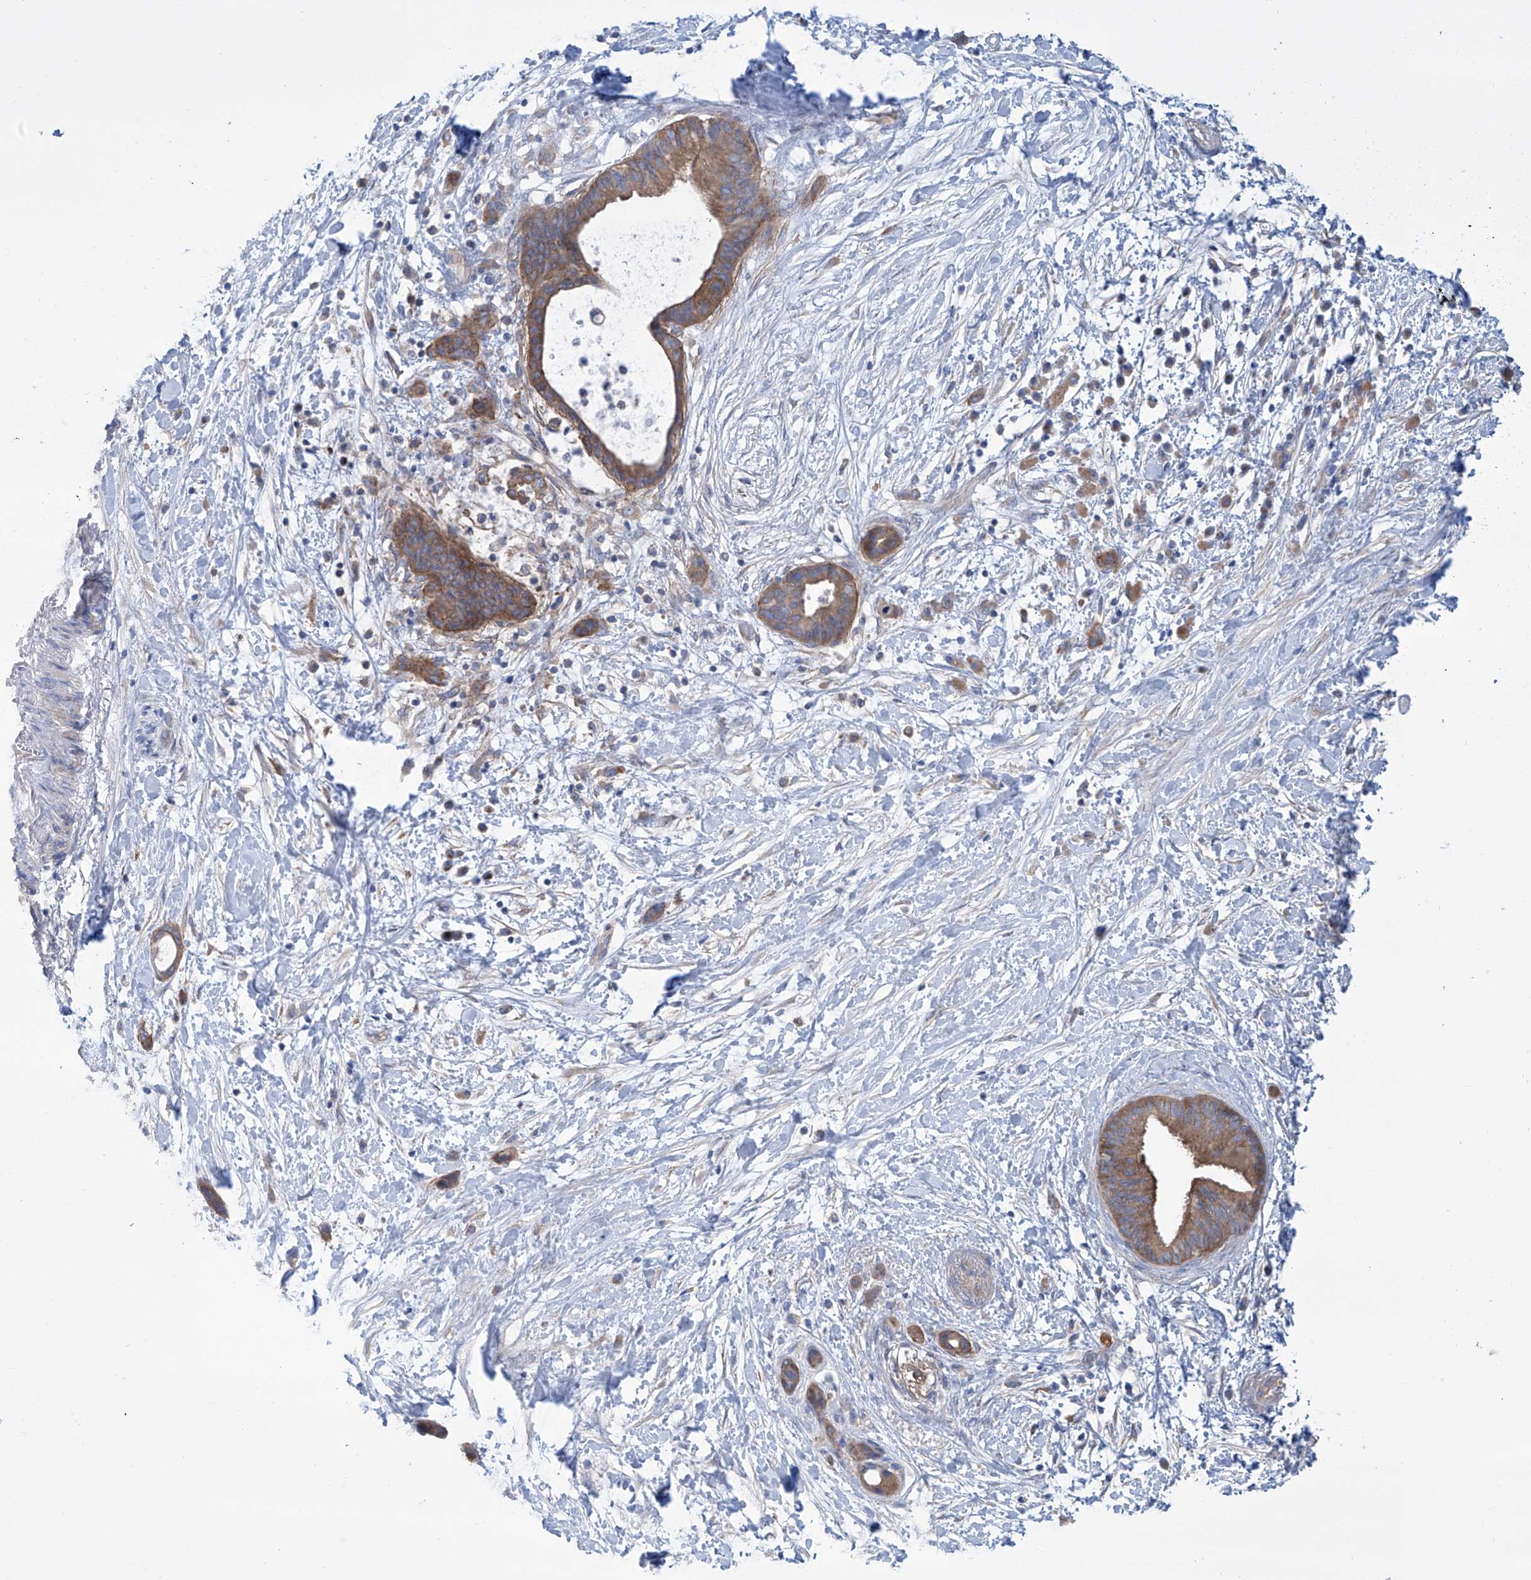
{"staining": {"intensity": "moderate", "quantity": ">75%", "location": "cytoplasmic/membranous"}, "tissue": "pancreatic cancer", "cell_type": "Tumor cells", "image_type": "cancer", "snomed": [{"axis": "morphology", "description": "Normal tissue, NOS"}, {"axis": "morphology", "description": "Adenocarcinoma, NOS"}, {"axis": "topography", "description": "Pancreas"}, {"axis": "topography", "description": "Peripheral nerve tissue"}], "caption": "Immunohistochemical staining of human pancreatic adenocarcinoma demonstrates medium levels of moderate cytoplasmic/membranous protein positivity in about >75% of tumor cells.", "gene": "TMEM209", "patient": {"sex": "female", "age": 63}}